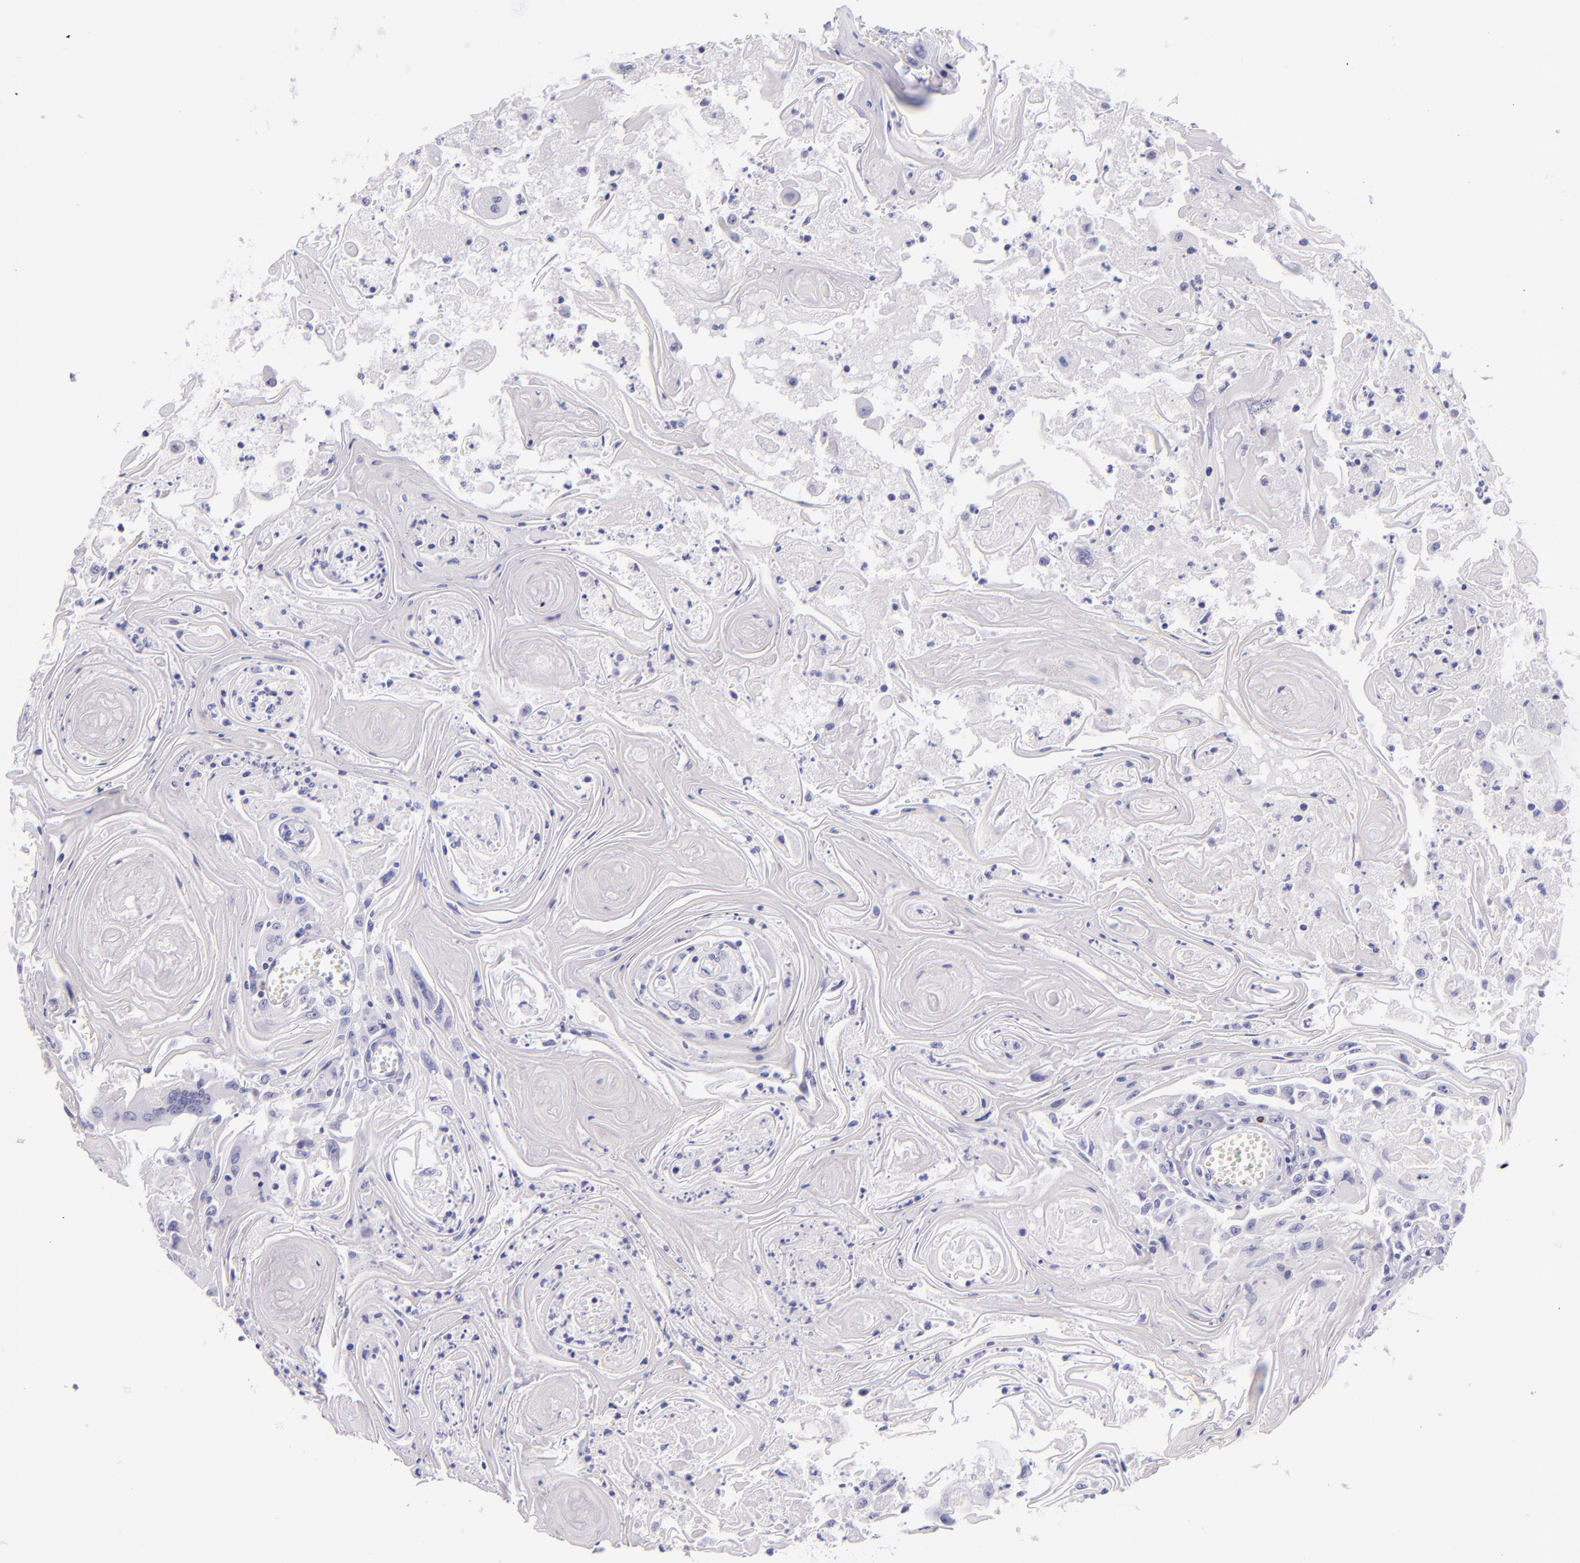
{"staining": {"intensity": "negative", "quantity": "none", "location": "none"}, "tissue": "head and neck cancer", "cell_type": "Tumor cells", "image_type": "cancer", "snomed": [{"axis": "morphology", "description": "Squamous cell carcinoma, NOS"}, {"axis": "topography", "description": "Oral tissue"}, {"axis": "topography", "description": "Head-Neck"}], "caption": "Immunohistochemistry micrograph of head and neck cancer (squamous cell carcinoma) stained for a protein (brown), which demonstrates no expression in tumor cells. (Brightfield microscopy of DAB immunohistochemistry at high magnification).", "gene": "IRF4", "patient": {"sex": "female", "age": 76}}